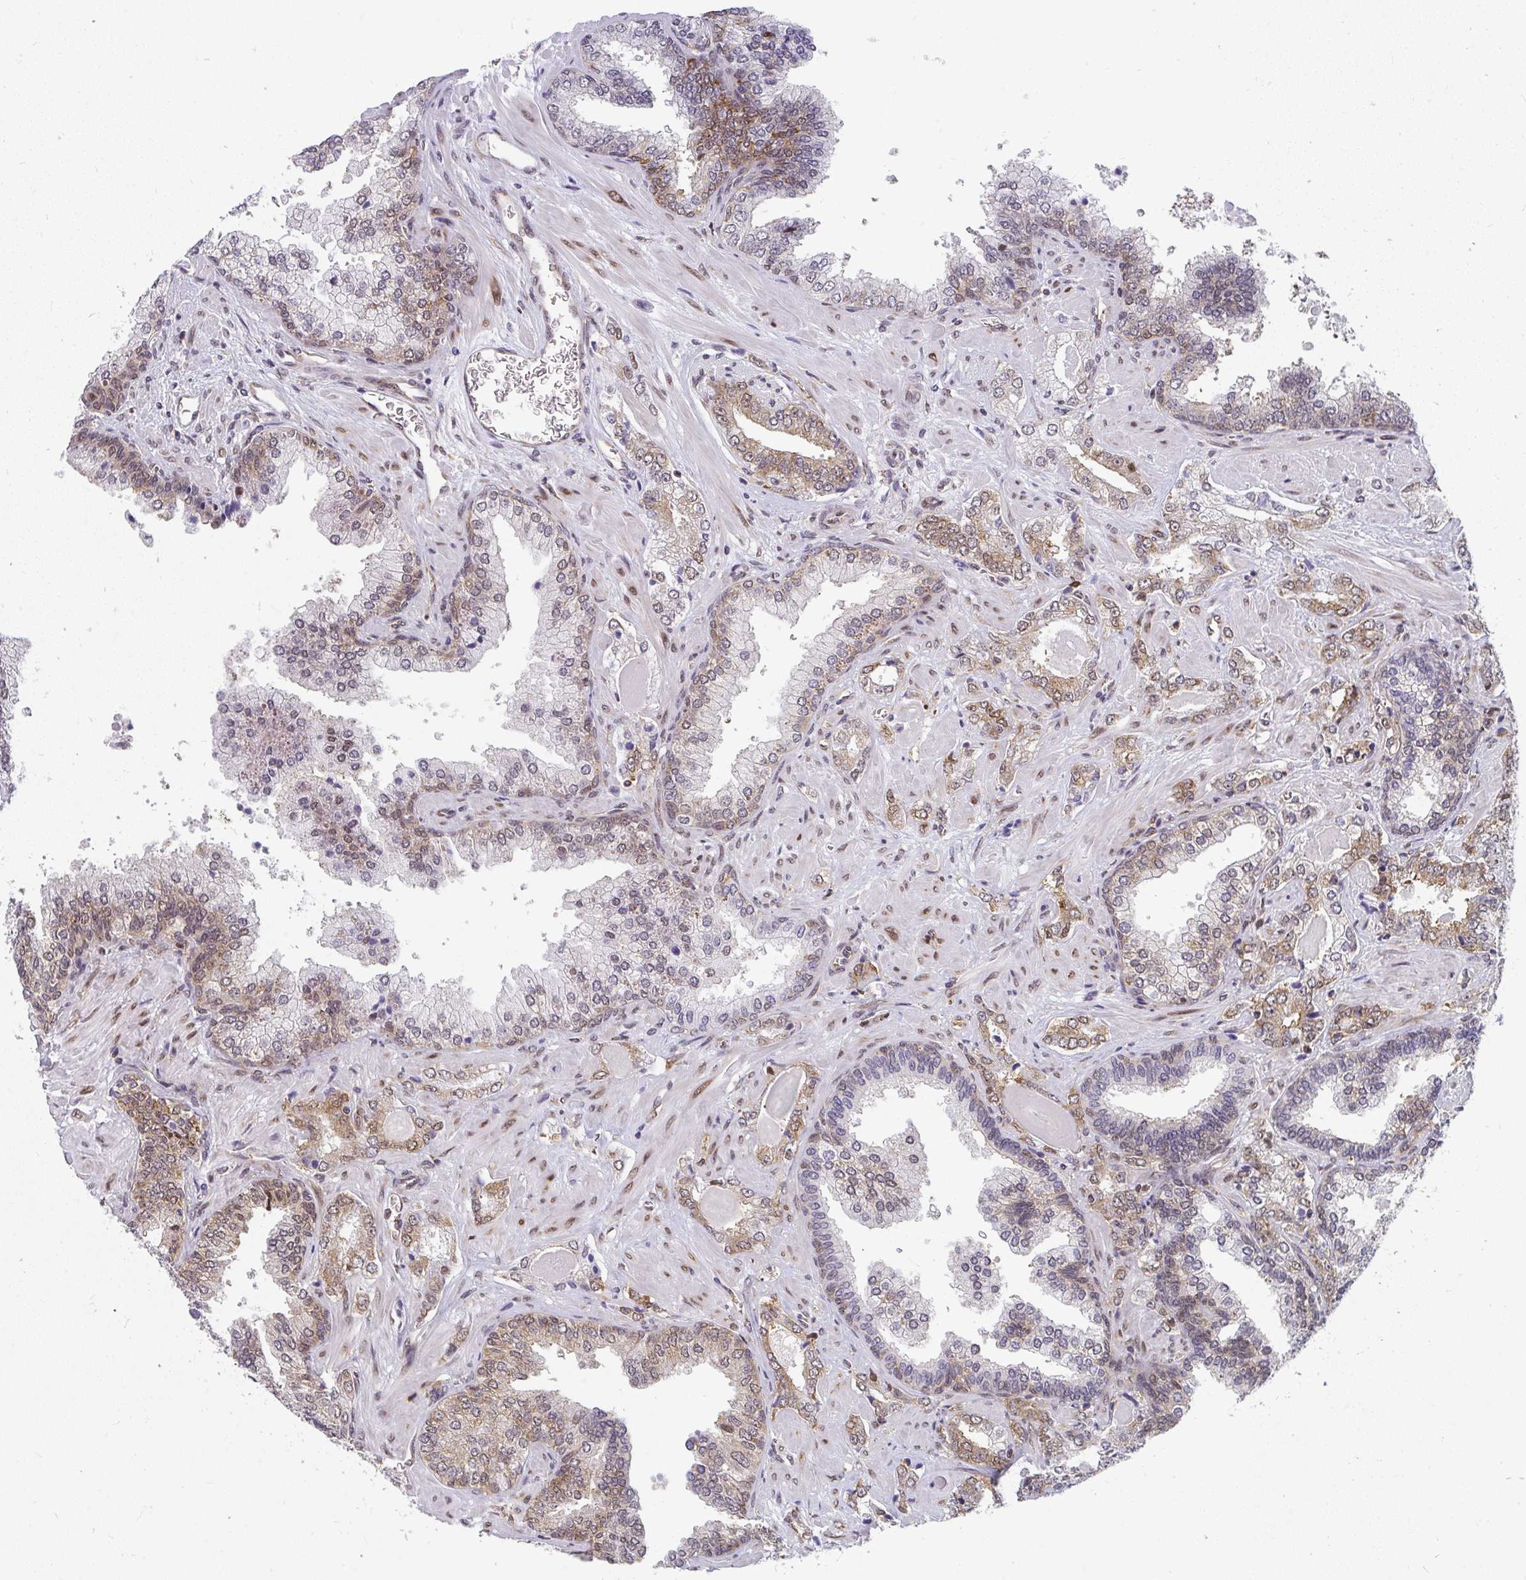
{"staining": {"intensity": "moderate", "quantity": "25%-75%", "location": "cytoplasmic/membranous"}, "tissue": "prostate cancer", "cell_type": "Tumor cells", "image_type": "cancer", "snomed": [{"axis": "morphology", "description": "Adenocarcinoma, High grade"}, {"axis": "topography", "description": "Prostate"}], "caption": "Prostate cancer (high-grade adenocarcinoma) stained with immunohistochemistry (IHC) shows moderate cytoplasmic/membranous staining in approximately 25%-75% of tumor cells.", "gene": "SYNCRIP", "patient": {"sex": "male", "age": 60}}